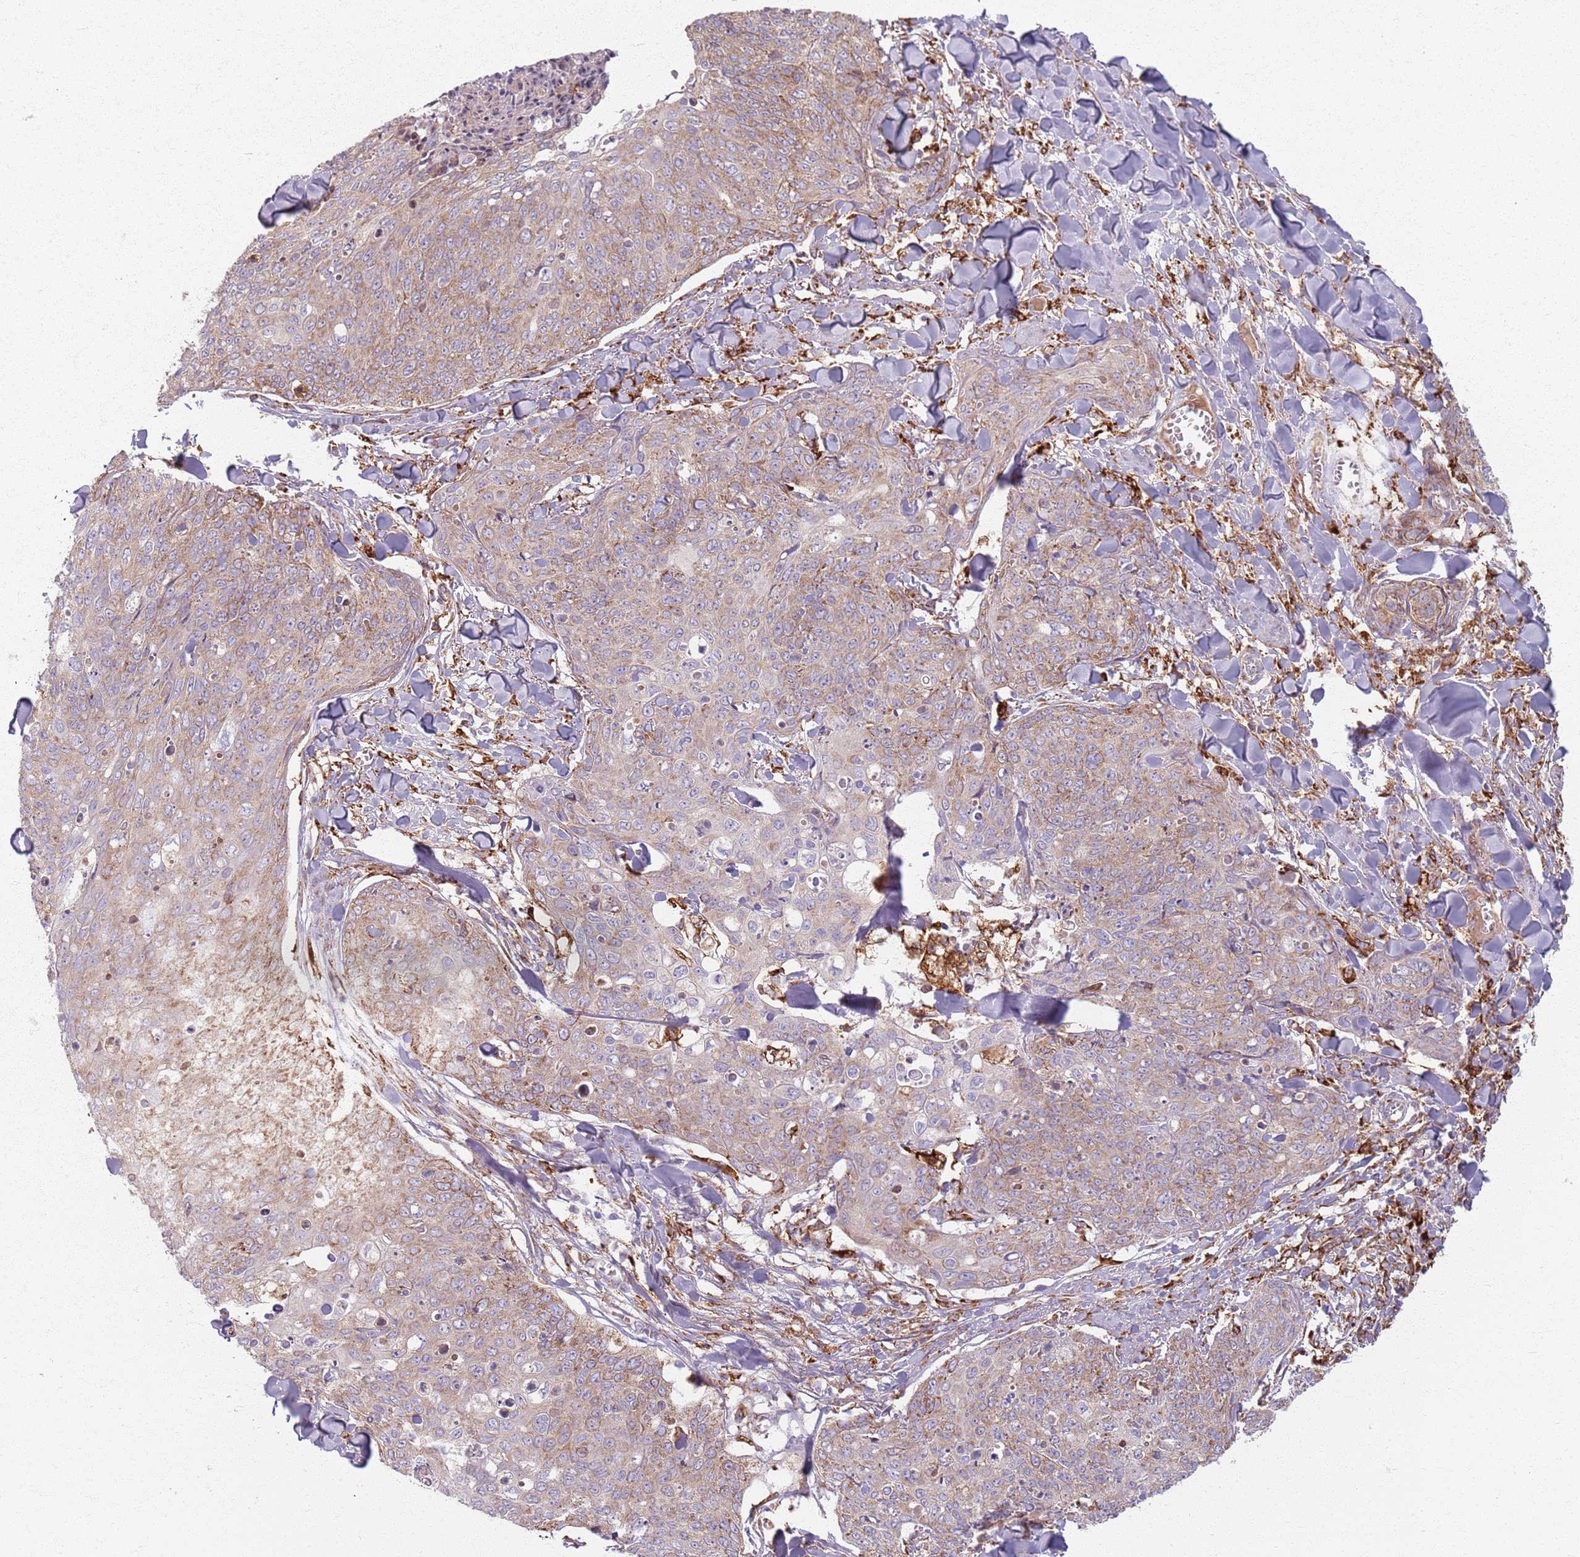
{"staining": {"intensity": "weak", "quantity": ">75%", "location": "cytoplasmic/membranous"}, "tissue": "skin cancer", "cell_type": "Tumor cells", "image_type": "cancer", "snomed": [{"axis": "morphology", "description": "Squamous cell carcinoma, NOS"}, {"axis": "topography", "description": "Skin"}, {"axis": "topography", "description": "Vulva"}], "caption": "Brown immunohistochemical staining in skin cancer (squamous cell carcinoma) shows weak cytoplasmic/membranous staining in approximately >75% of tumor cells.", "gene": "COLGALT1", "patient": {"sex": "female", "age": 85}}